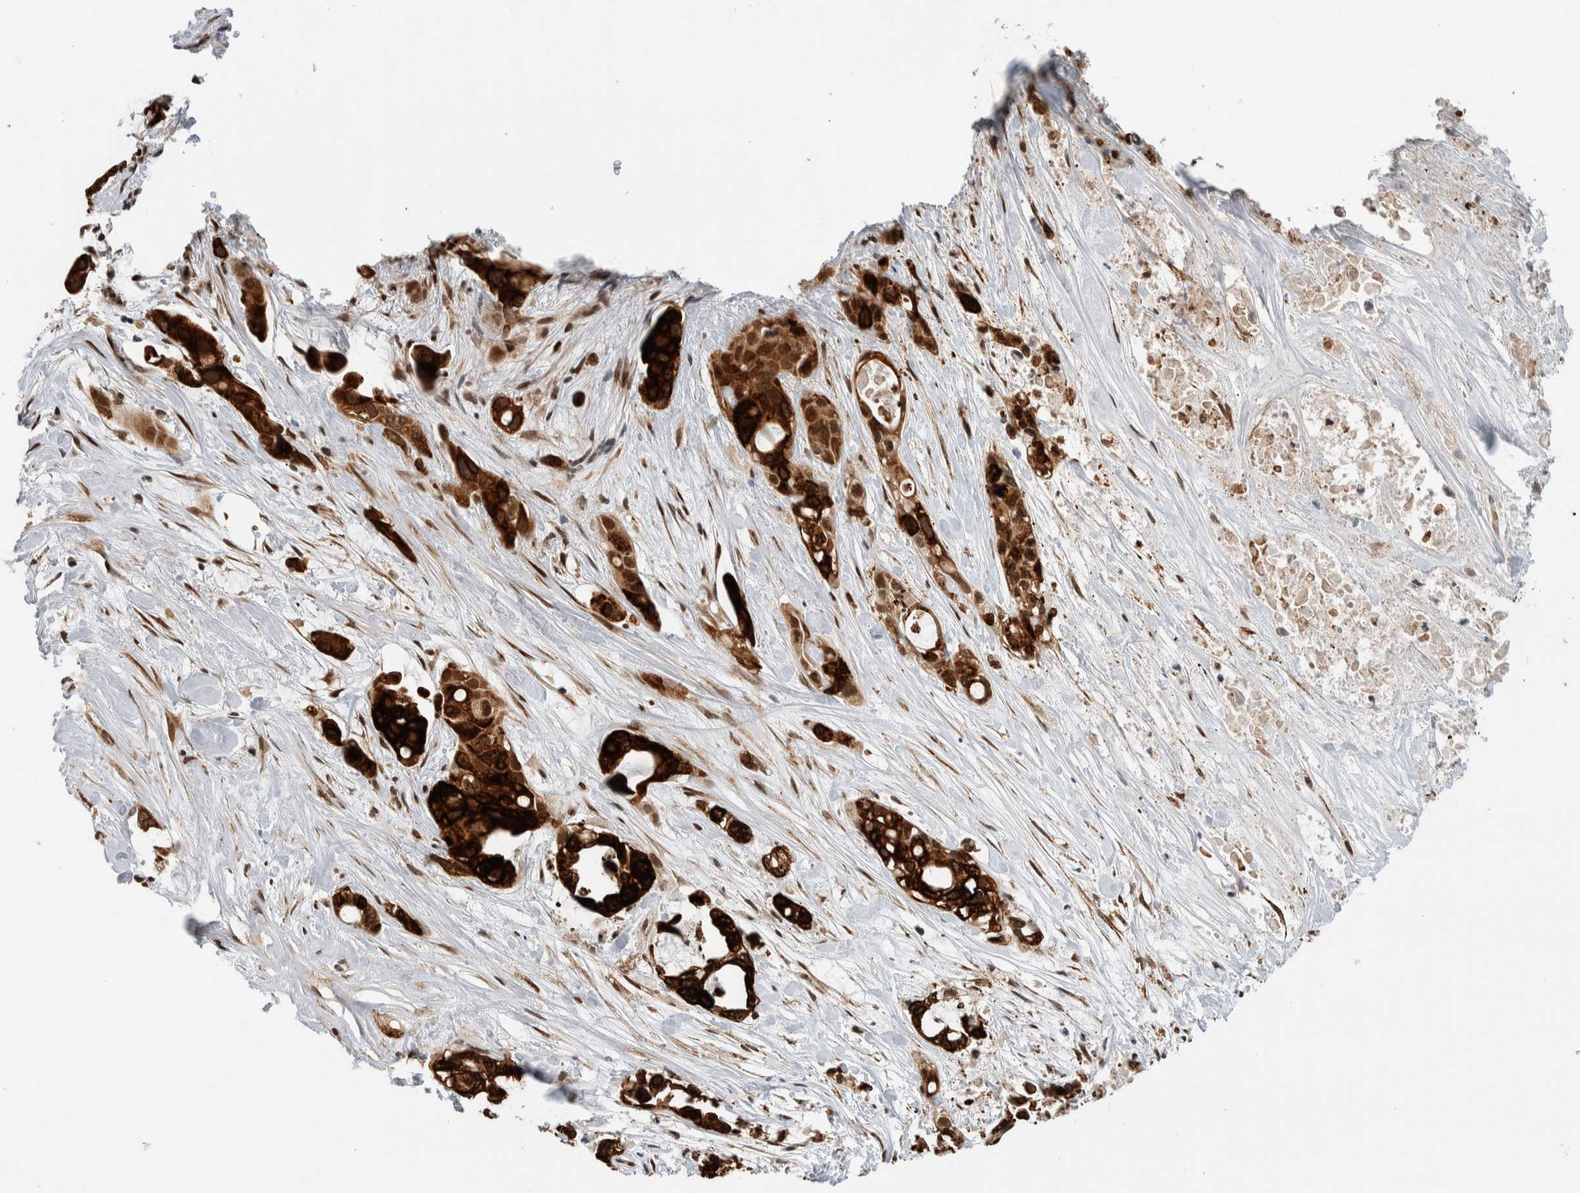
{"staining": {"intensity": "strong", "quantity": ">75%", "location": "cytoplasmic/membranous,nuclear"}, "tissue": "pancreatic cancer", "cell_type": "Tumor cells", "image_type": "cancer", "snomed": [{"axis": "morphology", "description": "Adenocarcinoma, NOS"}, {"axis": "topography", "description": "Pancreas"}], "caption": "A histopathology image of human pancreatic cancer stained for a protein exhibits strong cytoplasmic/membranous and nuclear brown staining in tumor cells.", "gene": "TNRC18", "patient": {"sex": "male", "age": 53}}